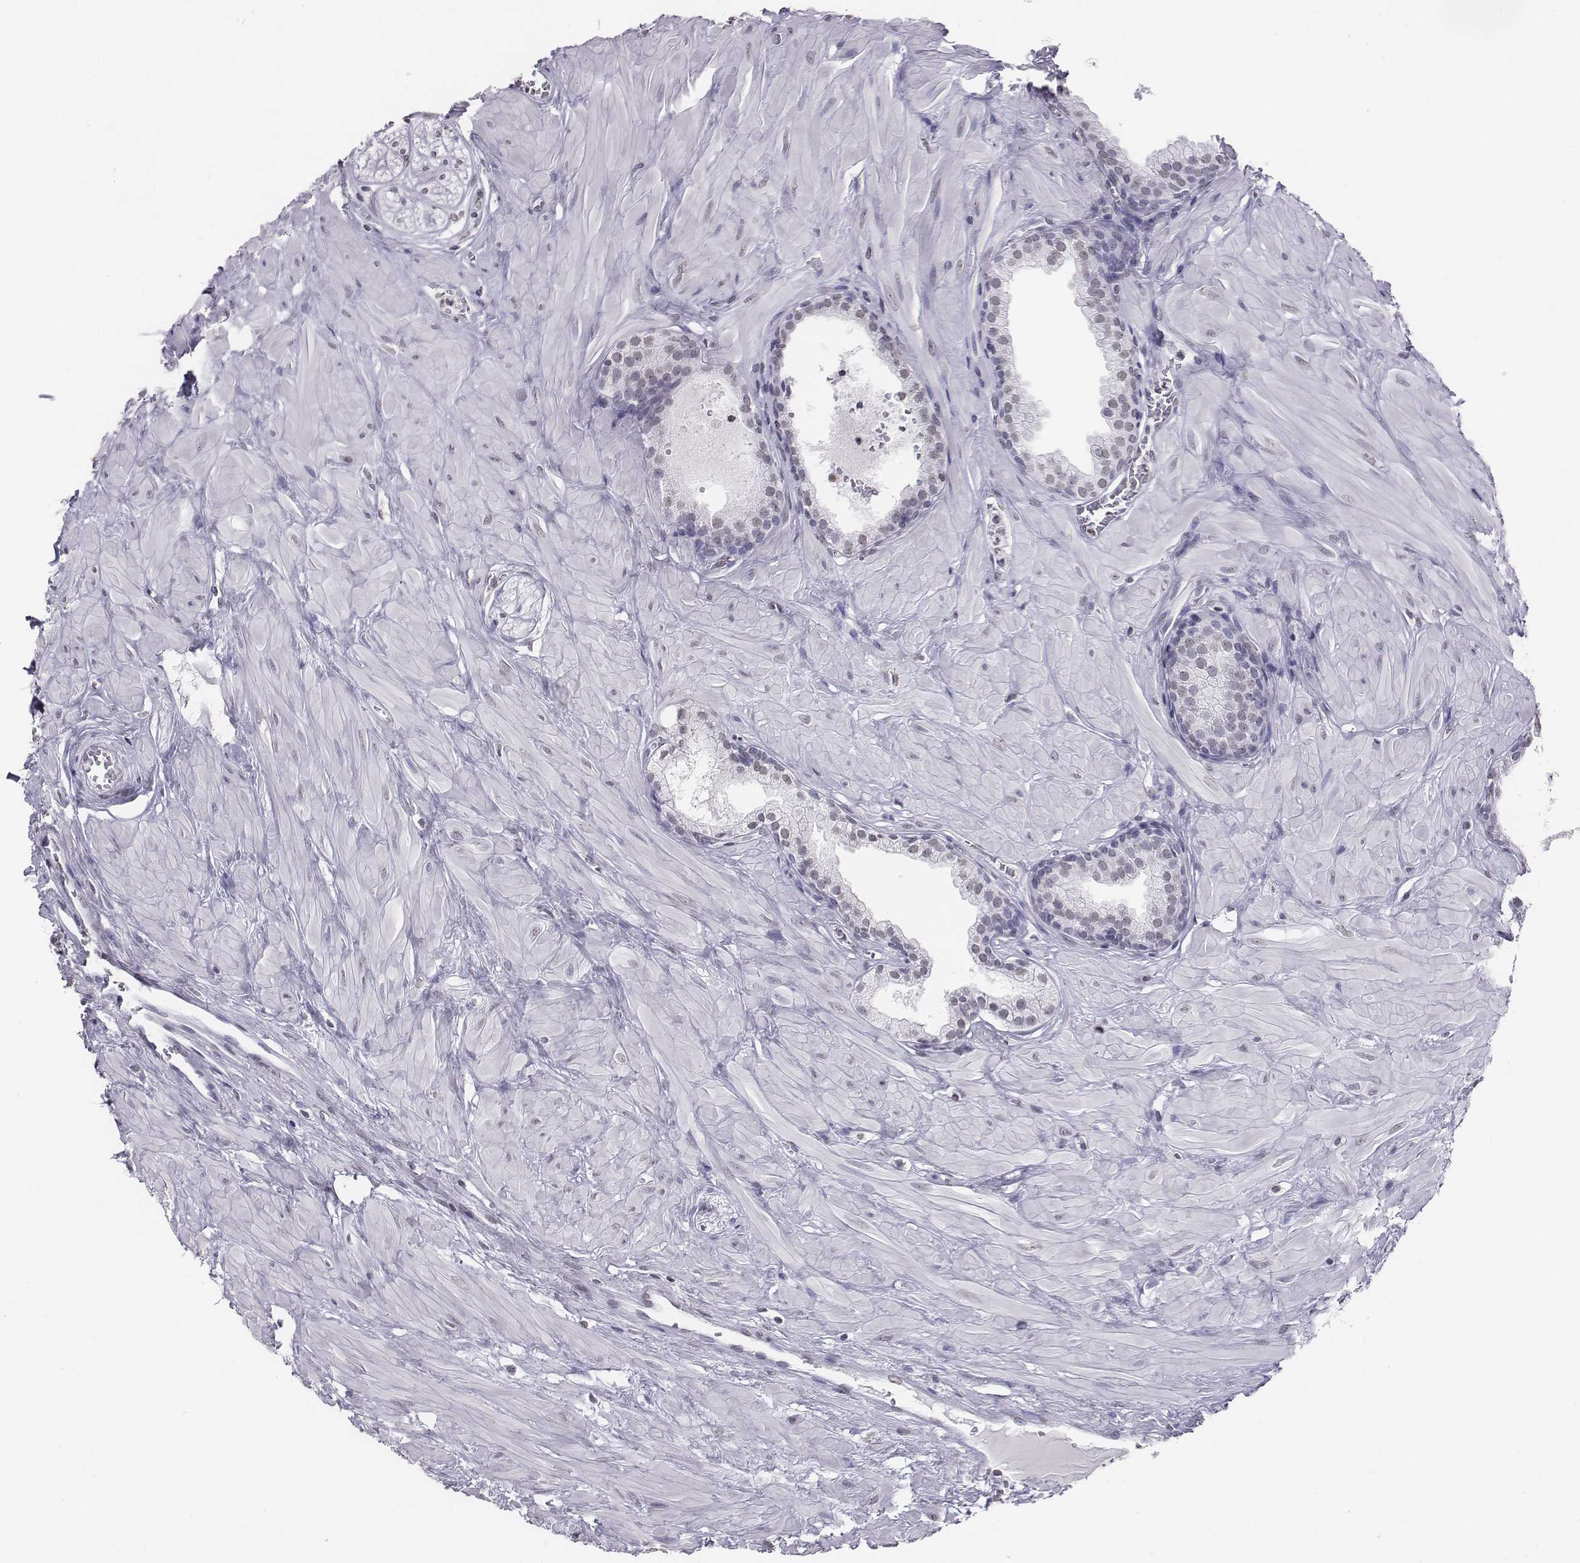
{"staining": {"intensity": "weak", "quantity": "<25%", "location": "nuclear"}, "tissue": "prostate", "cell_type": "Glandular cells", "image_type": "normal", "snomed": [{"axis": "morphology", "description": "Normal tissue, NOS"}, {"axis": "topography", "description": "Prostate"}], "caption": "This is a photomicrograph of IHC staining of unremarkable prostate, which shows no positivity in glandular cells.", "gene": "BARHL1", "patient": {"sex": "male", "age": 48}}